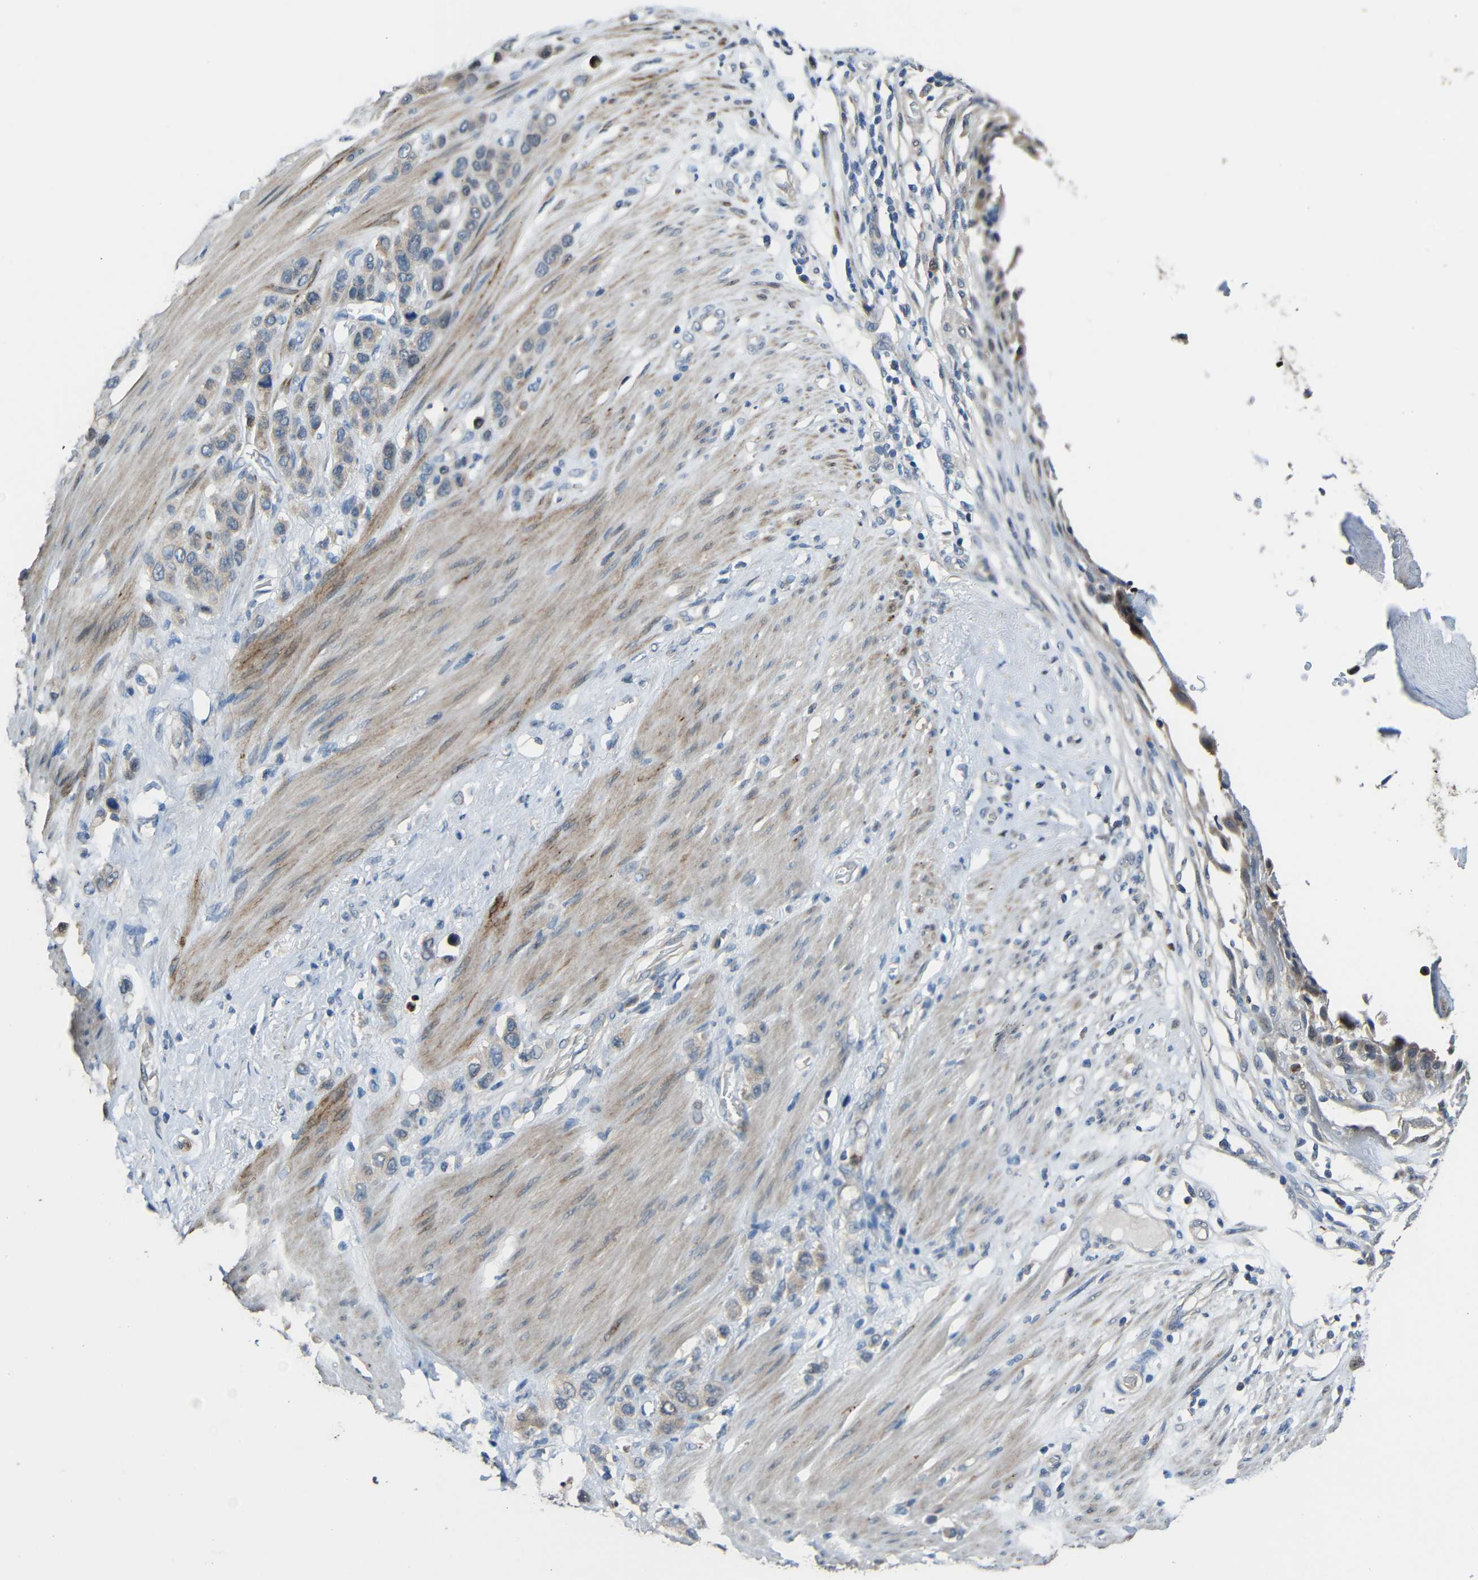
{"staining": {"intensity": "weak", "quantity": "<25%", "location": "cytoplasmic/membranous"}, "tissue": "stomach cancer", "cell_type": "Tumor cells", "image_type": "cancer", "snomed": [{"axis": "morphology", "description": "Adenocarcinoma, NOS"}, {"axis": "morphology", "description": "Adenocarcinoma, High grade"}, {"axis": "topography", "description": "Stomach, upper"}, {"axis": "topography", "description": "Stomach, lower"}], "caption": "Stomach adenocarcinoma stained for a protein using immunohistochemistry (IHC) demonstrates no positivity tumor cells.", "gene": "STBD1", "patient": {"sex": "female", "age": 65}}